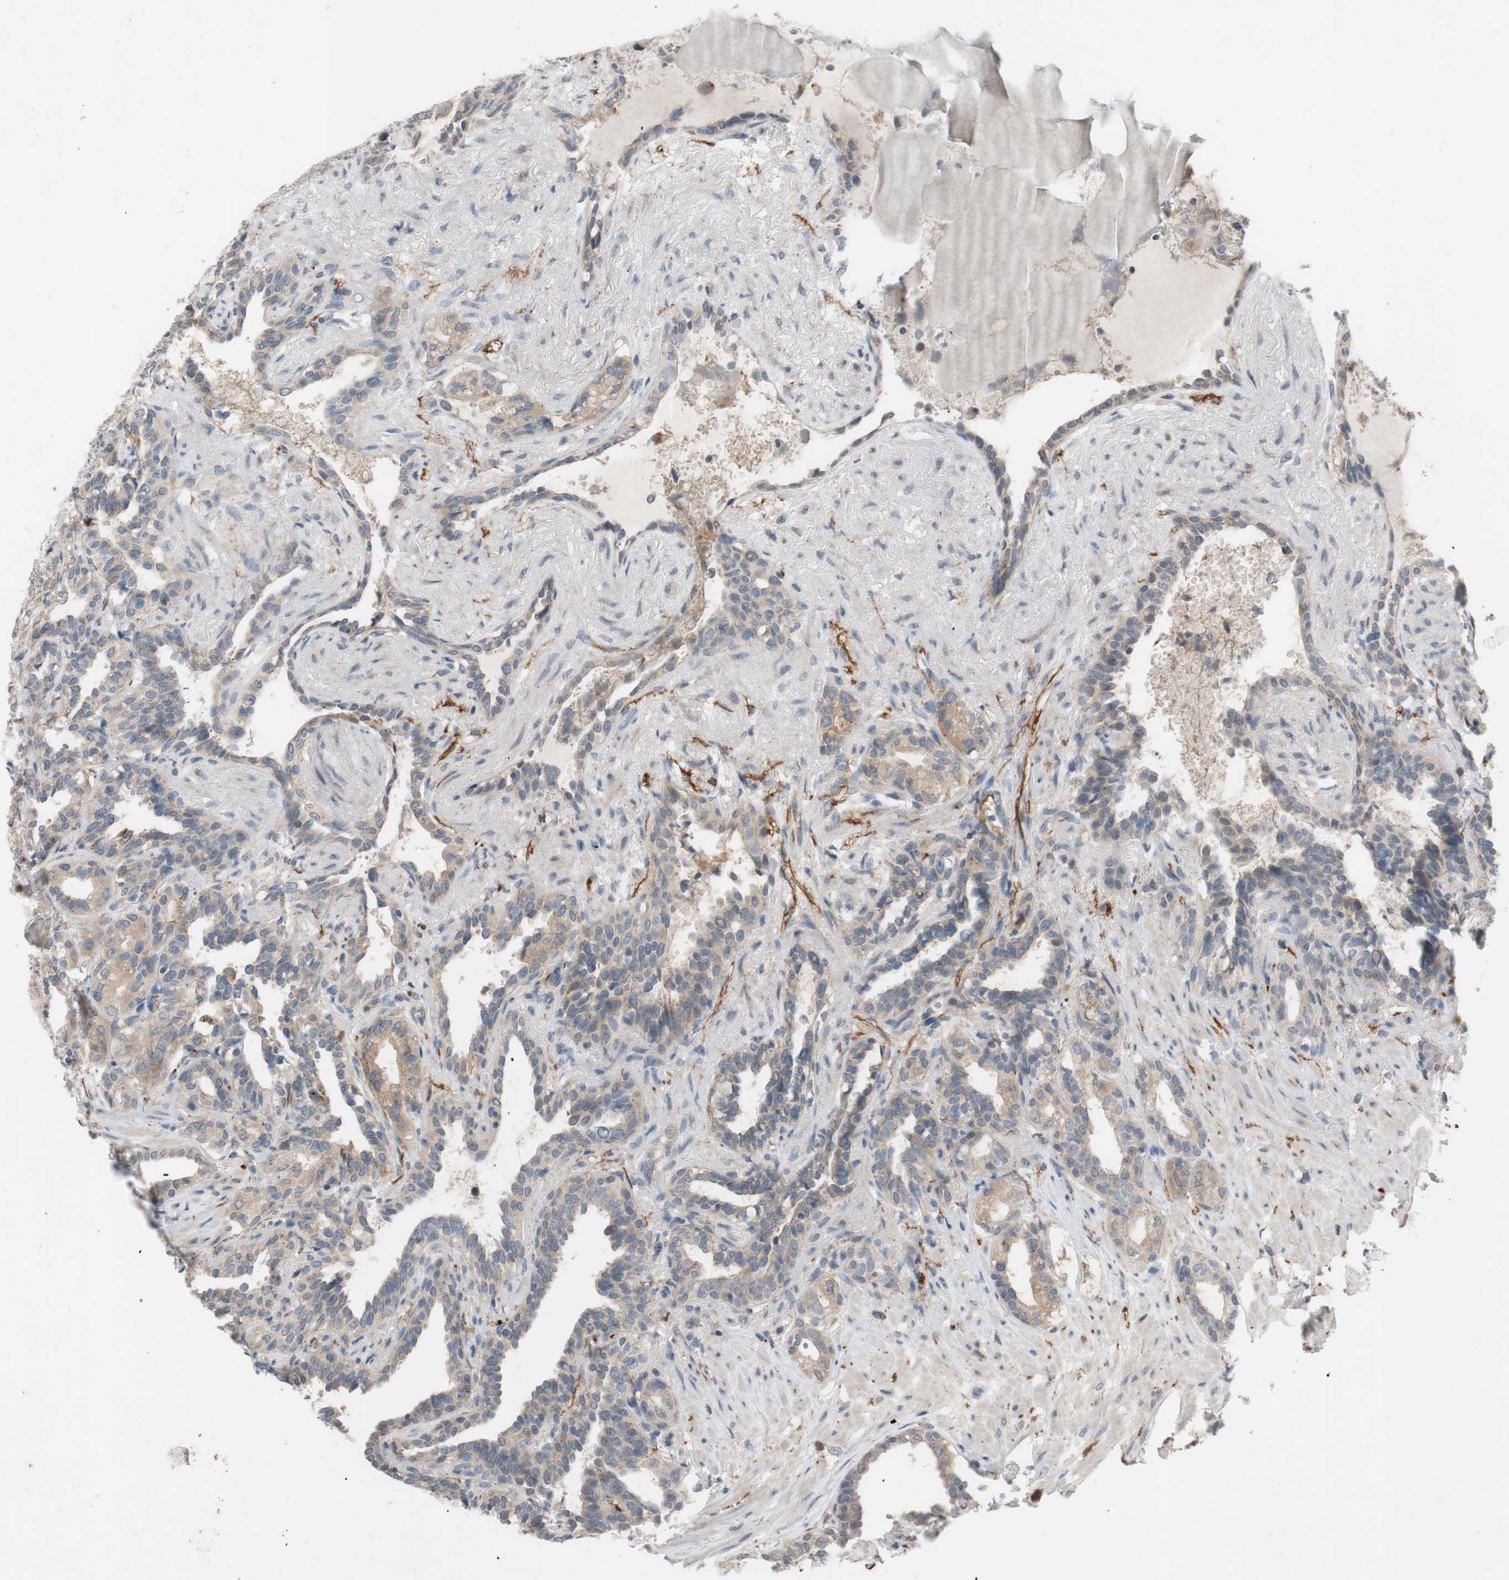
{"staining": {"intensity": "weak", "quantity": ">75%", "location": "cytoplasmic/membranous"}, "tissue": "seminal vesicle", "cell_type": "Glandular cells", "image_type": "normal", "snomed": [{"axis": "morphology", "description": "Normal tissue, NOS"}, {"axis": "topography", "description": "Seminal veicle"}], "caption": "High-magnification brightfield microscopy of normal seminal vesicle stained with DAB (brown) and counterstained with hematoxylin (blue). glandular cells exhibit weak cytoplasmic/membranous positivity is seen in about>75% of cells.", "gene": "ADD2", "patient": {"sex": "male", "age": 61}}